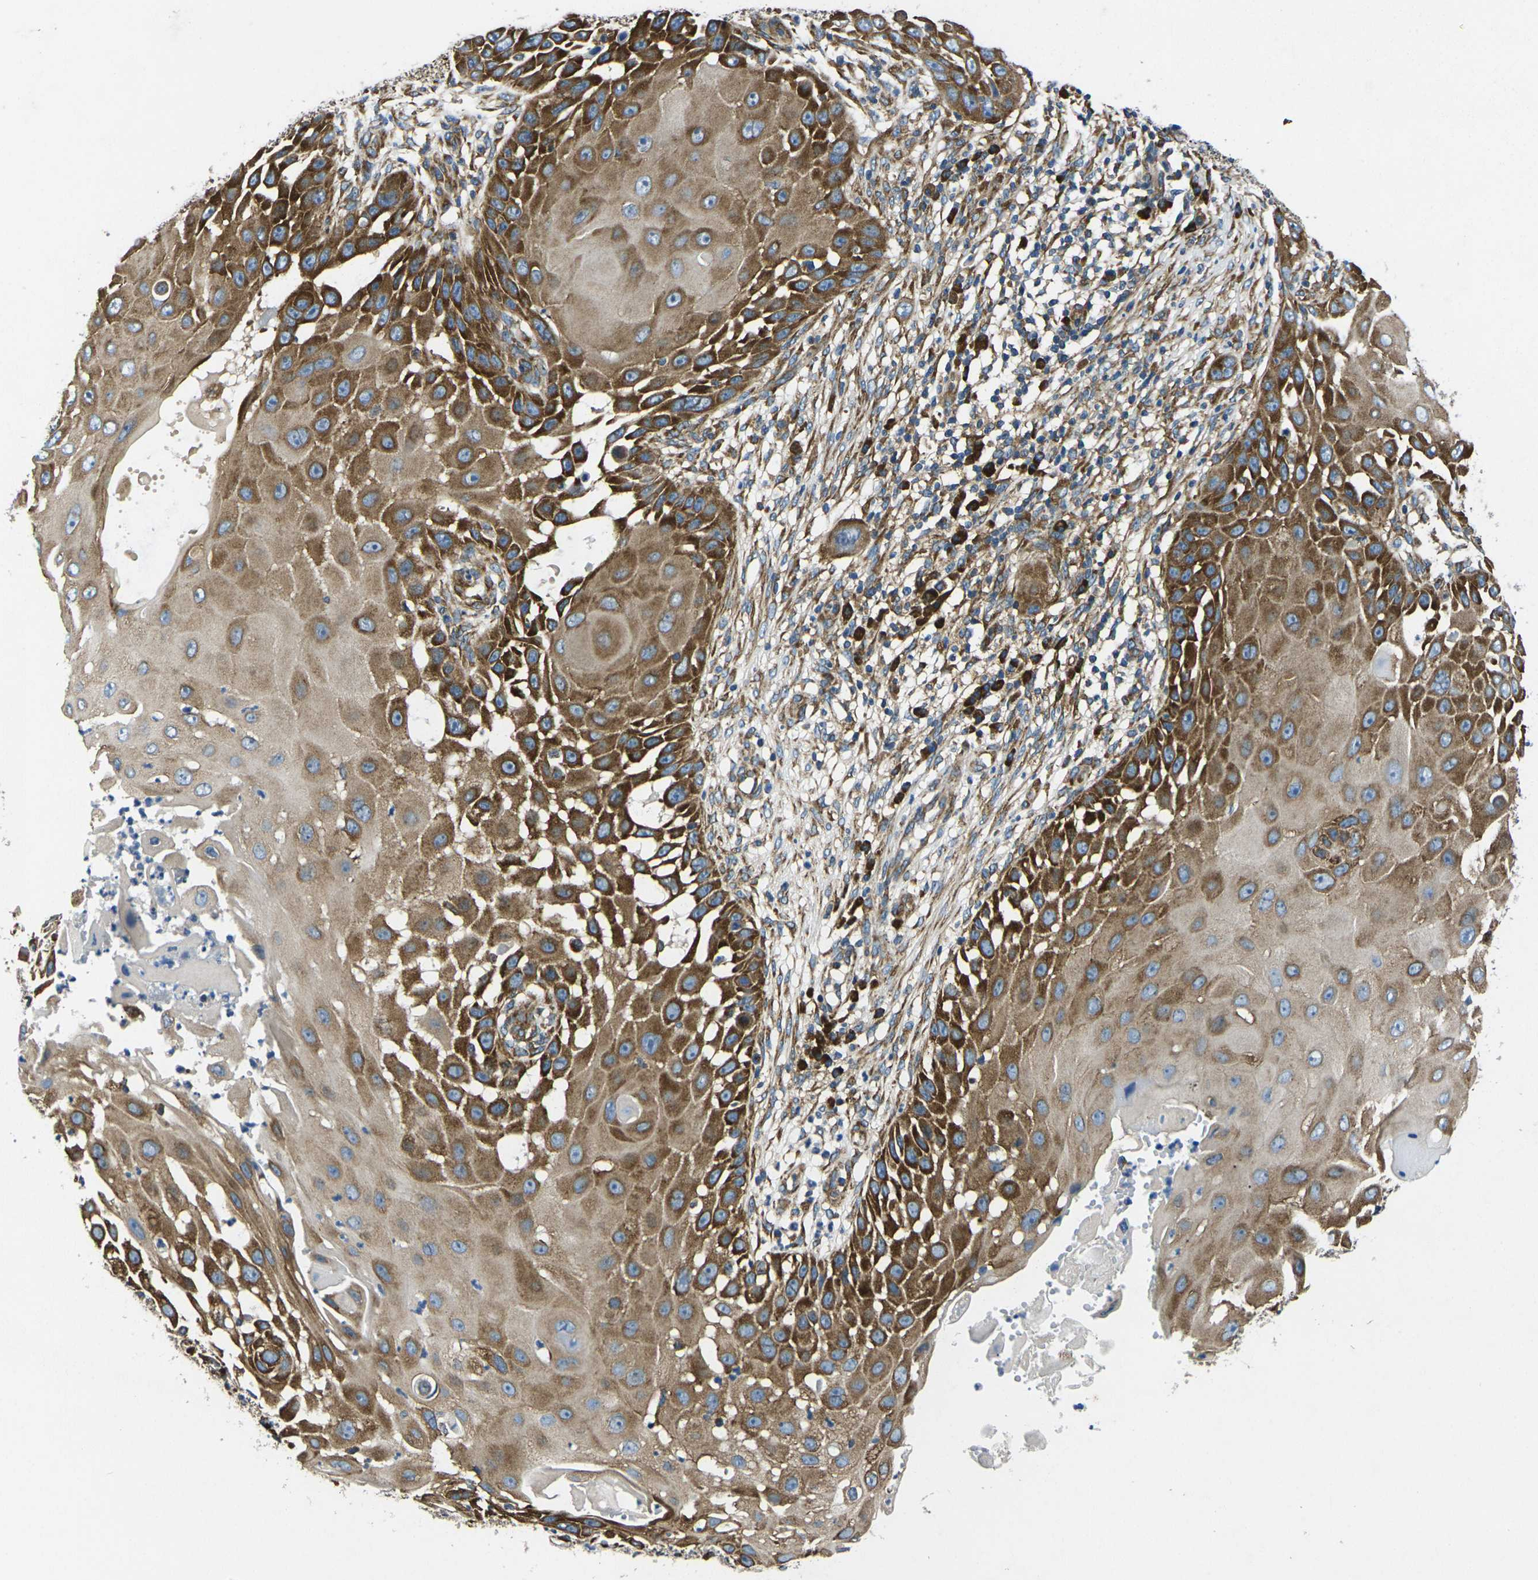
{"staining": {"intensity": "moderate", "quantity": ">75%", "location": "cytoplasmic/membranous"}, "tissue": "skin cancer", "cell_type": "Tumor cells", "image_type": "cancer", "snomed": [{"axis": "morphology", "description": "Squamous cell carcinoma, NOS"}, {"axis": "topography", "description": "Skin"}], "caption": "Tumor cells show moderate cytoplasmic/membranous staining in about >75% of cells in squamous cell carcinoma (skin).", "gene": "RPSA", "patient": {"sex": "female", "age": 44}}